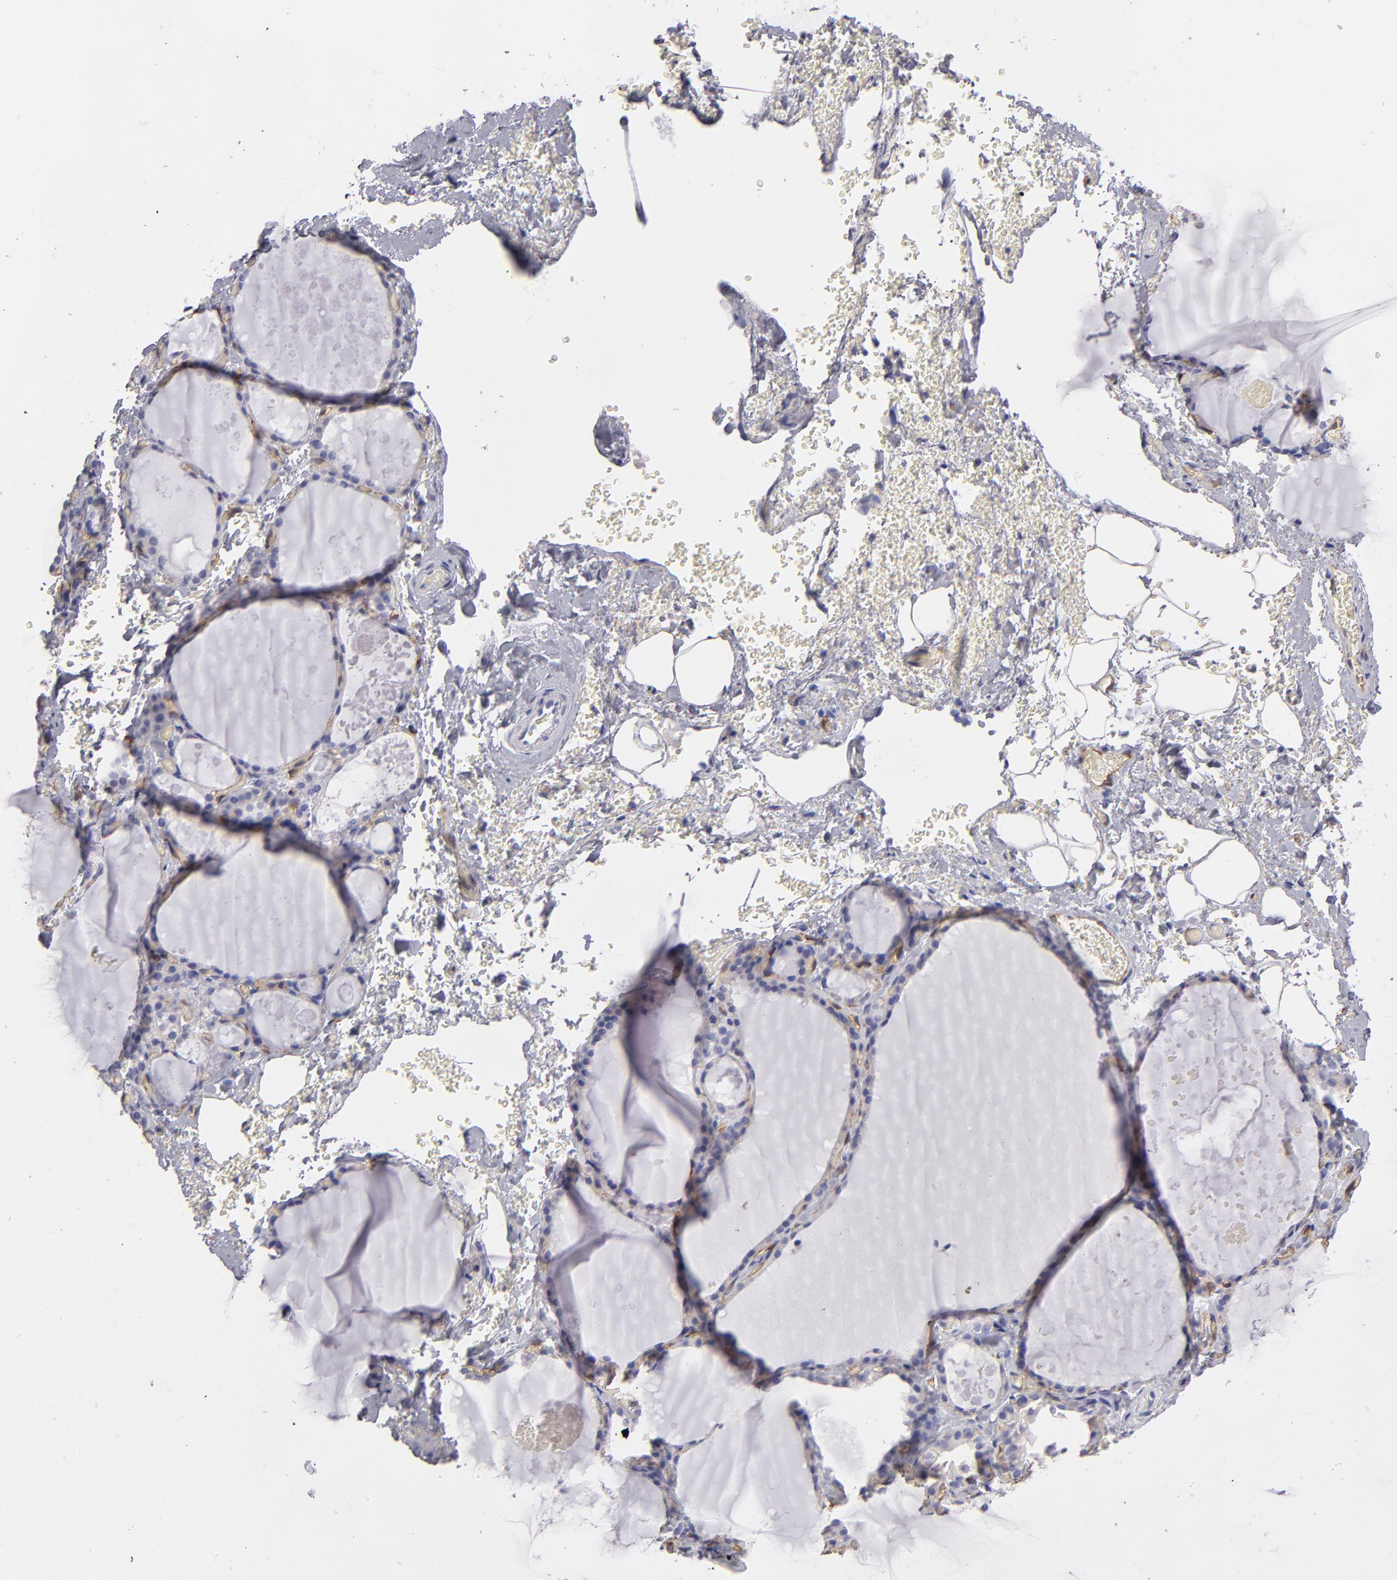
{"staining": {"intensity": "negative", "quantity": "none", "location": "none"}, "tissue": "thyroid gland", "cell_type": "Glandular cells", "image_type": "normal", "snomed": [{"axis": "morphology", "description": "Normal tissue, NOS"}, {"axis": "topography", "description": "Thyroid gland"}], "caption": "DAB immunohistochemical staining of unremarkable human thyroid gland exhibits no significant positivity in glandular cells.", "gene": "PLVAP", "patient": {"sex": "male", "age": 61}}